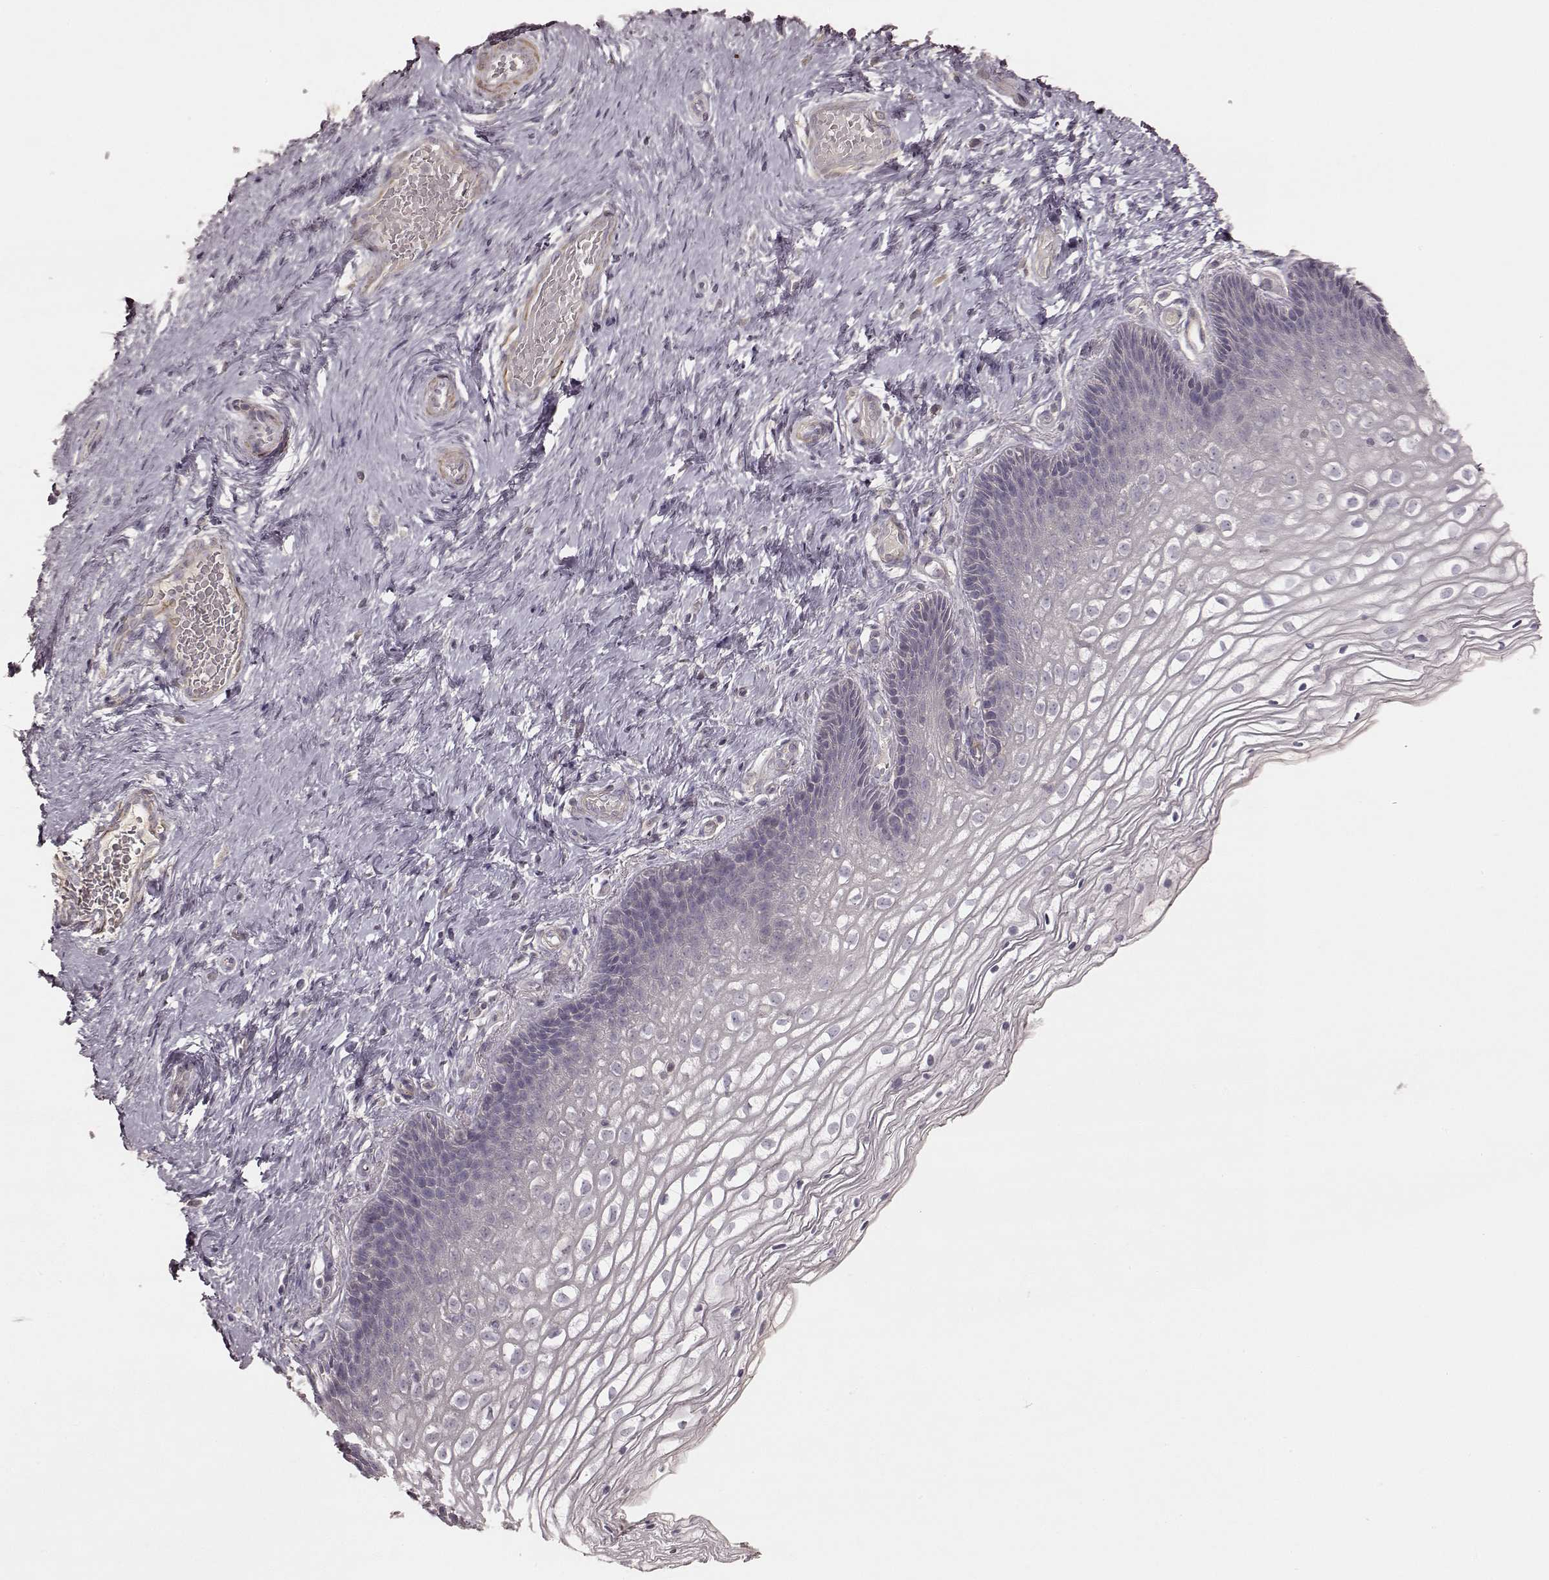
{"staining": {"intensity": "negative", "quantity": "none", "location": "none"}, "tissue": "cervix", "cell_type": "Glandular cells", "image_type": "normal", "snomed": [{"axis": "morphology", "description": "Normal tissue, NOS"}, {"axis": "topography", "description": "Cervix"}], "caption": "High magnification brightfield microscopy of unremarkable cervix stained with DAB (3,3'-diaminobenzidine) (brown) and counterstained with hematoxylin (blue): glandular cells show no significant expression. (DAB IHC visualized using brightfield microscopy, high magnification).", "gene": "KCNJ9", "patient": {"sex": "female", "age": 34}}